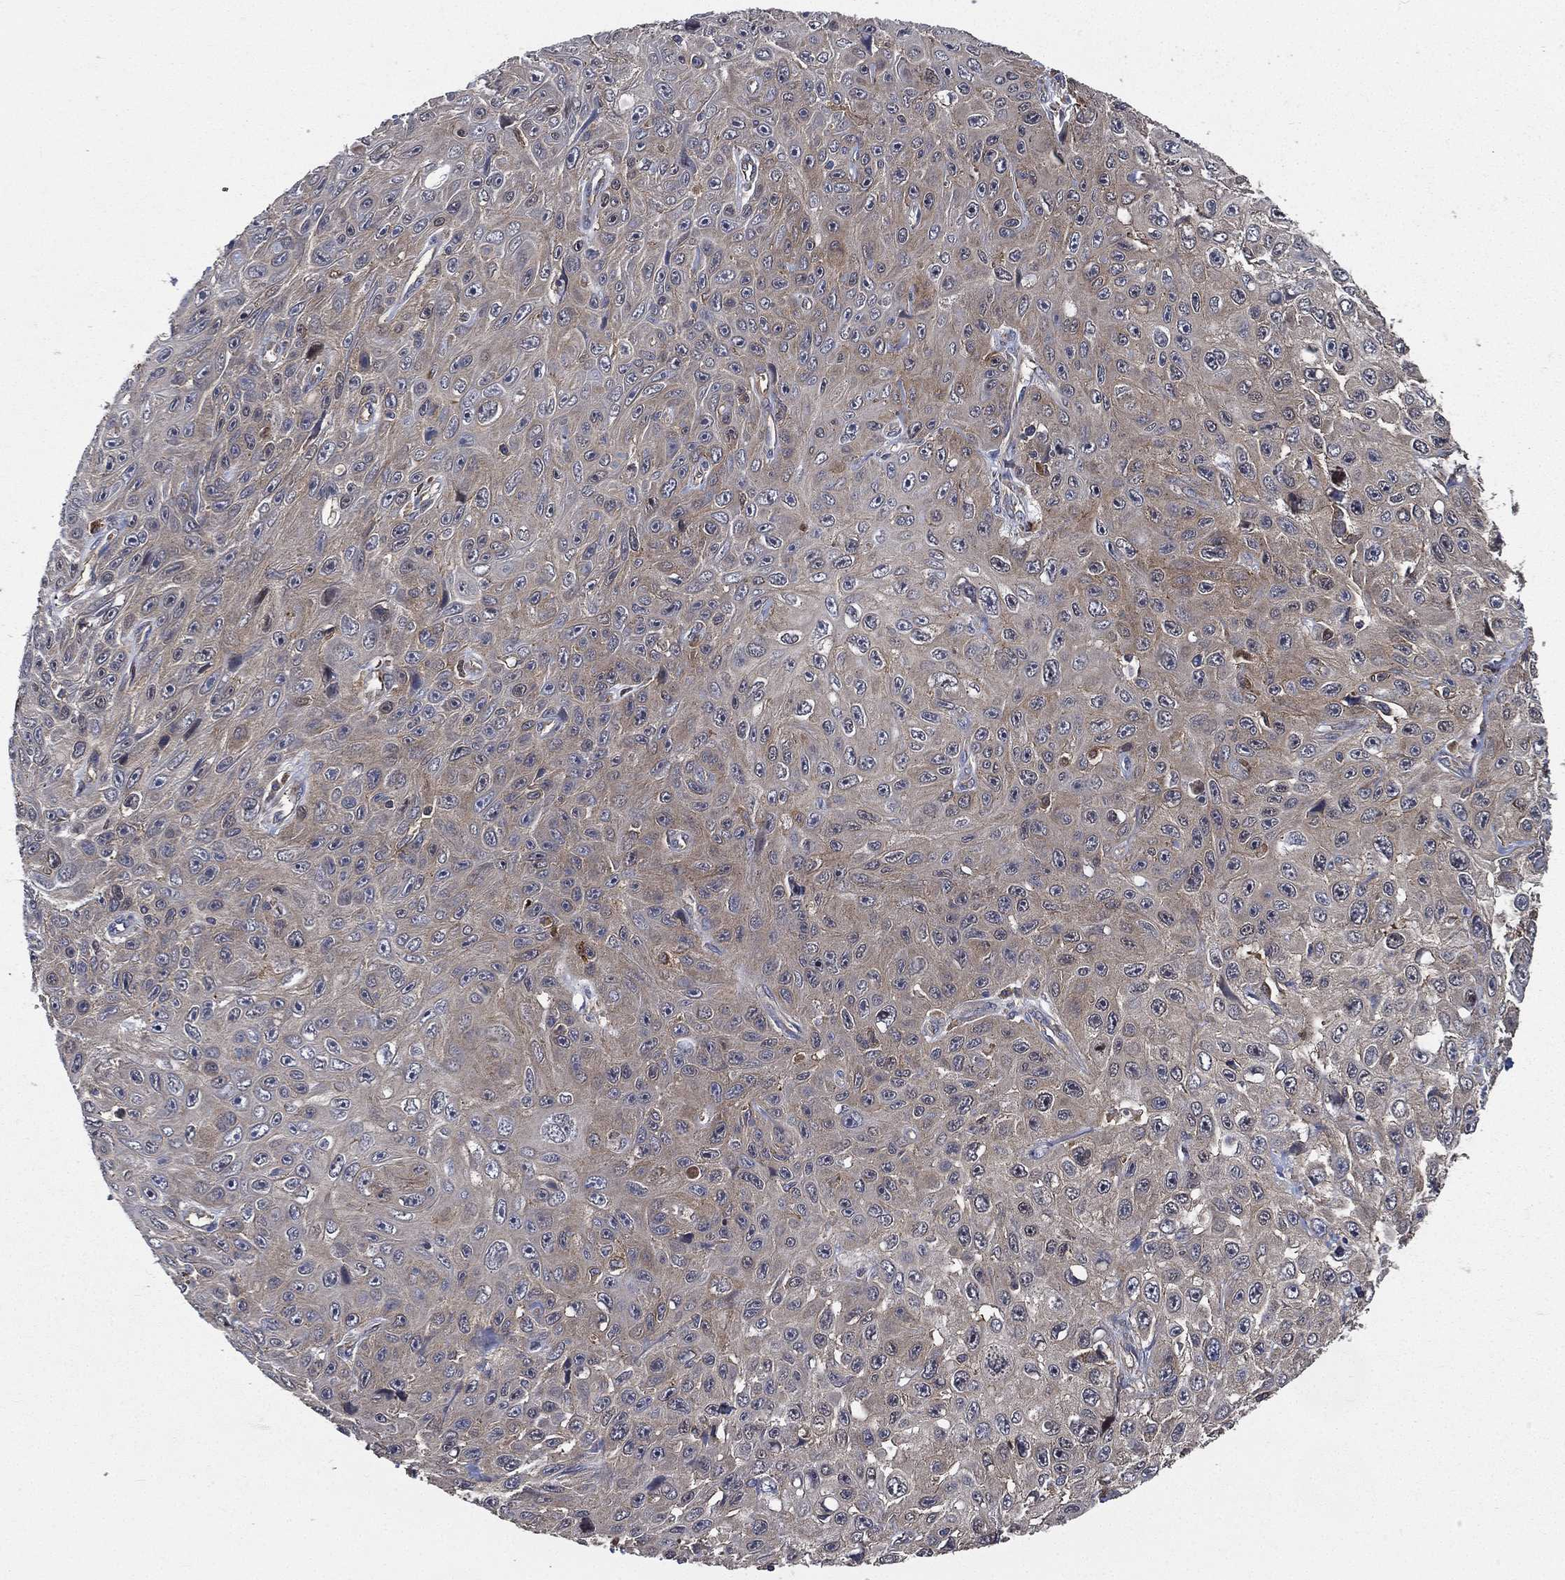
{"staining": {"intensity": "weak", "quantity": "25%-75%", "location": "cytoplasmic/membranous"}, "tissue": "skin cancer", "cell_type": "Tumor cells", "image_type": "cancer", "snomed": [{"axis": "morphology", "description": "Squamous cell carcinoma, NOS"}, {"axis": "topography", "description": "Skin"}], "caption": "Approximately 25%-75% of tumor cells in human skin cancer exhibit weak cytoplasmic/membranous protein expression as visualized by brown immunohistochemical staining.", "gene": "SMPD3", "patient": {"sex": "male", "age": 82}}